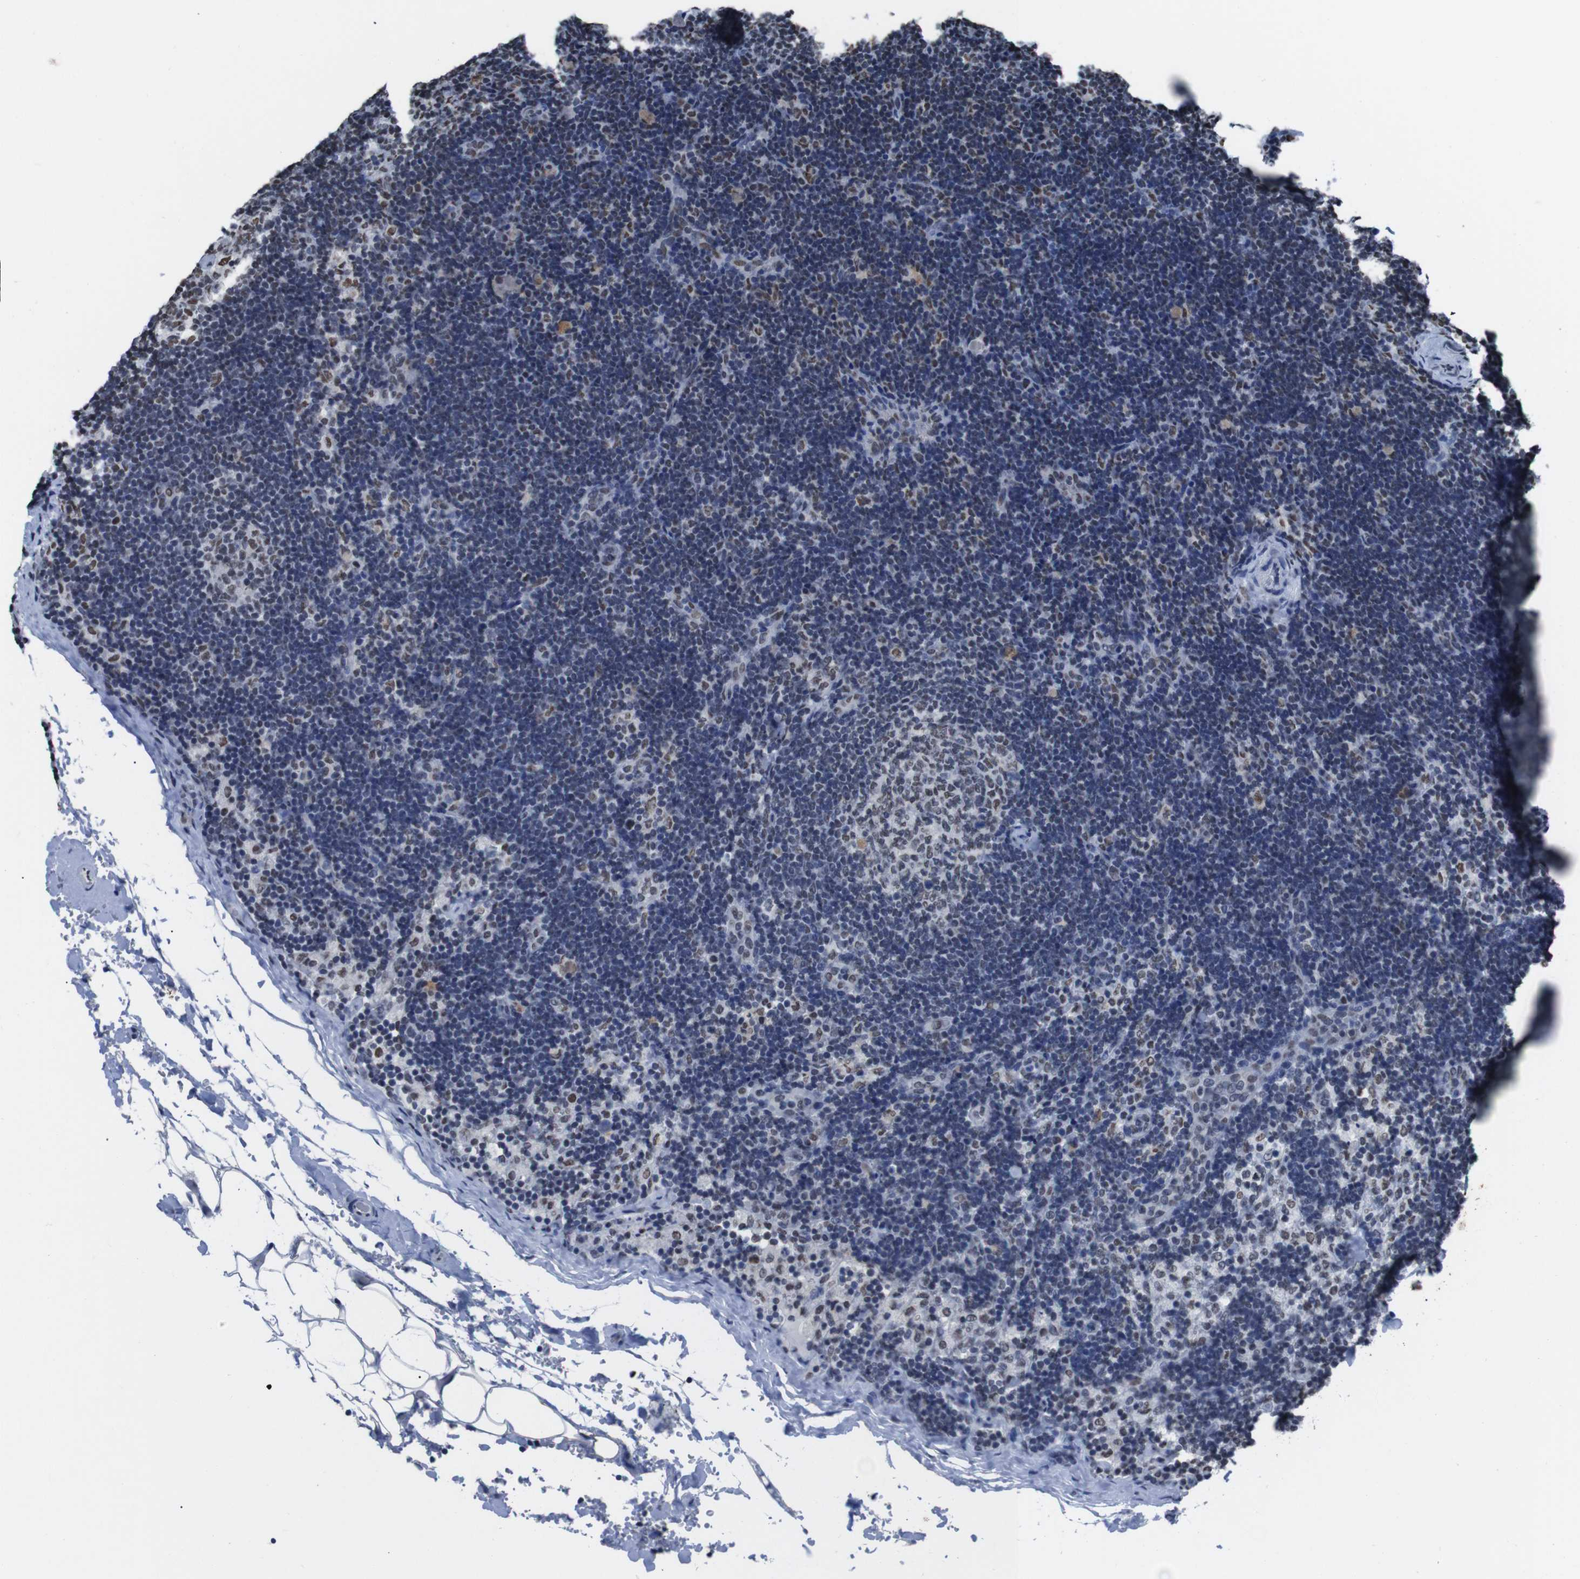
{"staining": {"intensity": "moderate", "quantity": "25%-75%", "location": "nuclear"}, "tissue": "lymph node", "cell_type": "Germinal center cells", "image_type": "normal", "snomed": [{"axis": "morphology", "description": "Normal tissue, NOS"}, {"axis": "topography", "description": "Lymph node"}], "caption": "DAB (3,3'-diaminobenzidine) immunohistochemical staining of unremarkable lymph node demonstrates moderate nuclear protein staining in approximately 25%-75% of germinal center cells. The staining was performed using DAB to visualize the protein expression in brown, while the nuclei were stained in blue with hematoxylin (Magnification: 20x).", "gene": "PIP4P2", "patient": {"sex": "female", "age": 14}}